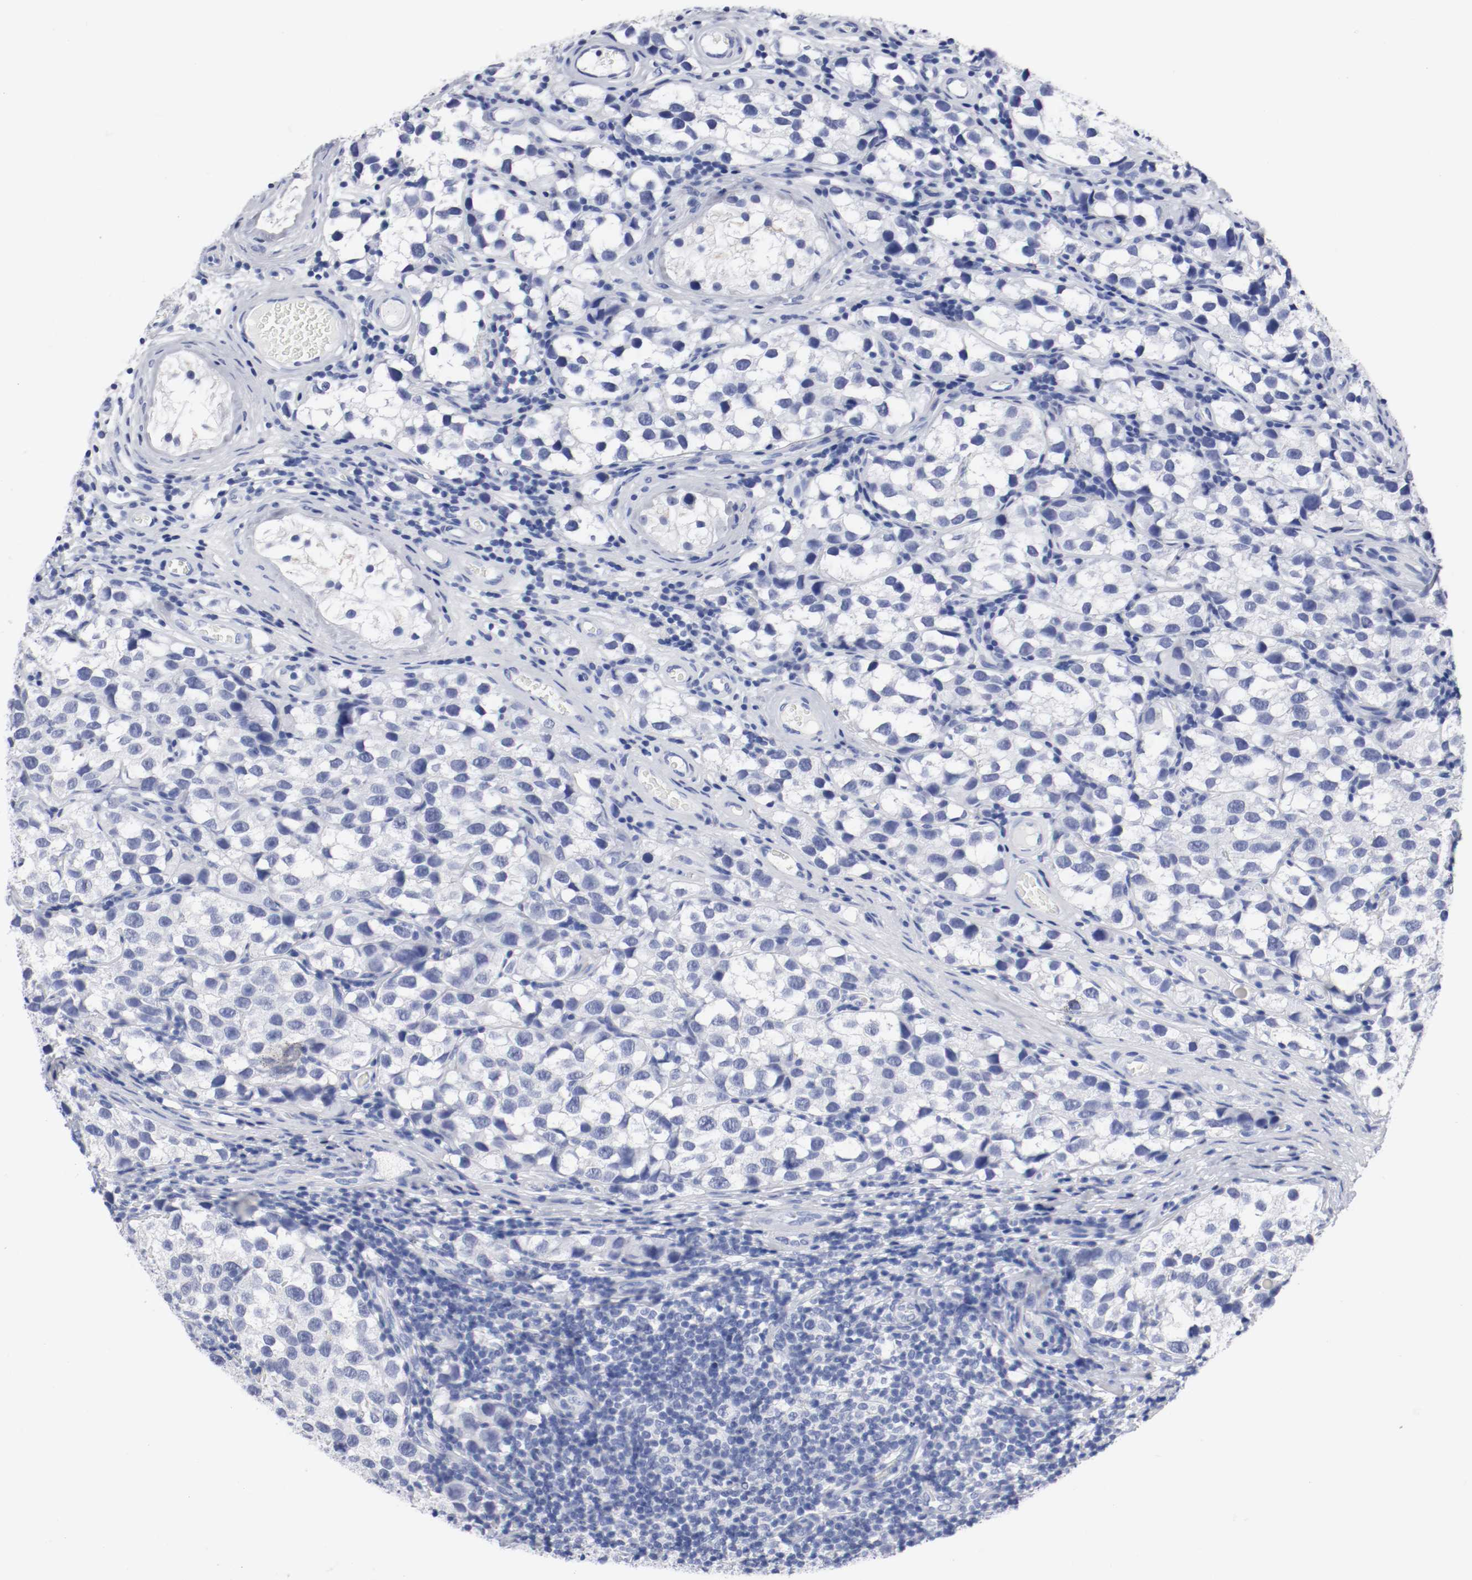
{"staining": {"intensity": "negative", "quantity": "none", "location": "none"}, "tissue": "testis cancer", "cell_type": "Tumor cells", "image_type": "cancer", "snomed": [{"axis": "morphology", "description": "Seminoma, NOS"}, {"axis": "topography", "description": "Testis"}], "caption": "The immunohistochemistry (IHC) image has no significant staining in tumor cells of testis seminoma tissue.", "gene": "GAD1", "patient": {"sex": "male", "age": 39}}